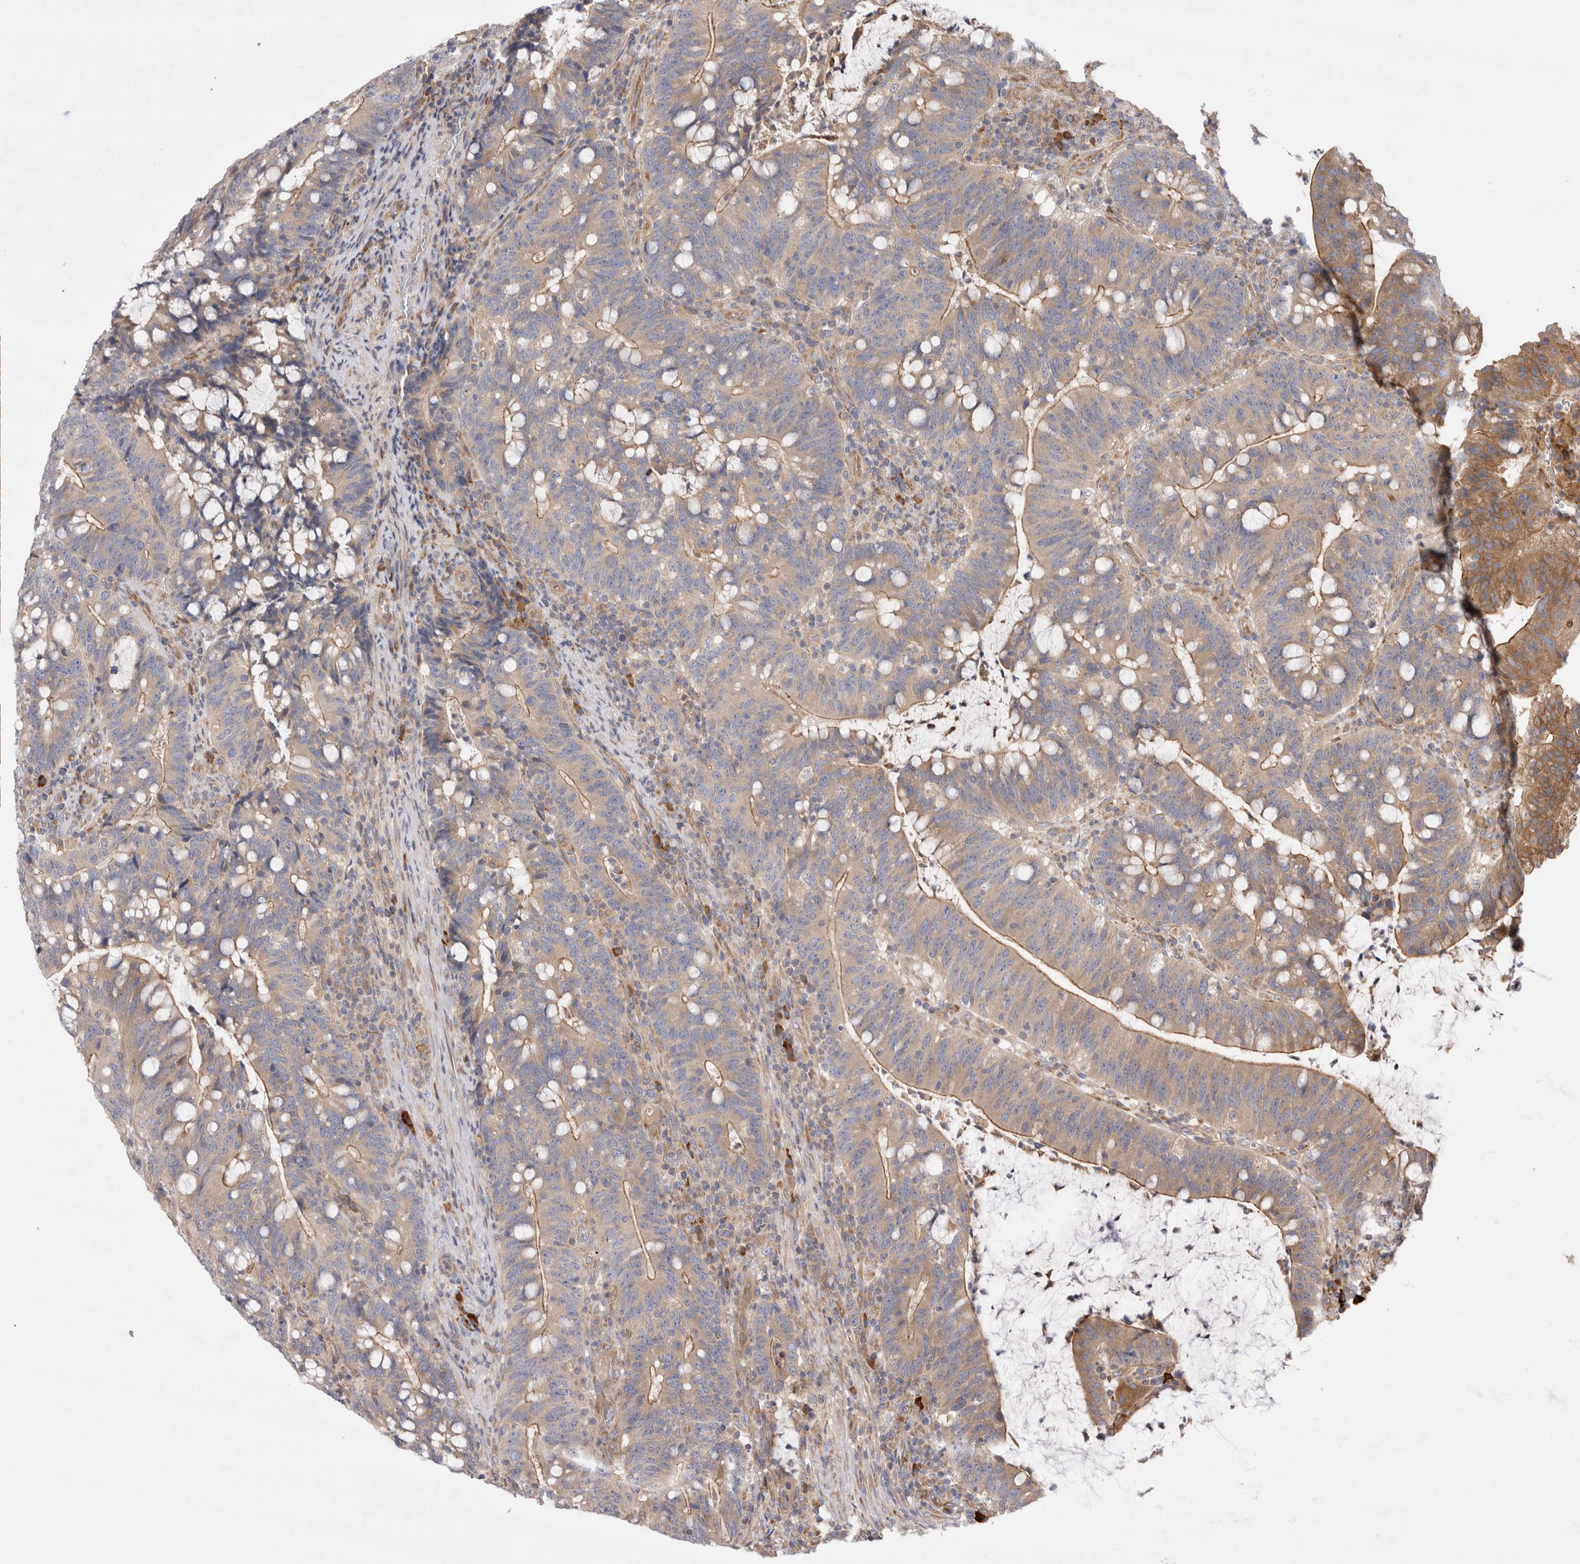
{"staining": {"intensity": "weak", "quantity": ">75%", "location": "cytoplasmic/membranous"}, "tissue": "colorectal cancer", "cell_type": "Tumor cells", "image_type": "cancer", "snomed": [{"axis": "morphology", "description": "Adenocarcinoma, NOS"}, {"axis": "topography", "description": "Colon"}], "caption": "Brown immunohistochemical staining in colorectal adenocarcinoma reveals weak cytoplasmic/membranous expression in about >75% of tumor cells.", "gene": "PDCD10", "patient": {"sex": "female", "age": 66}}